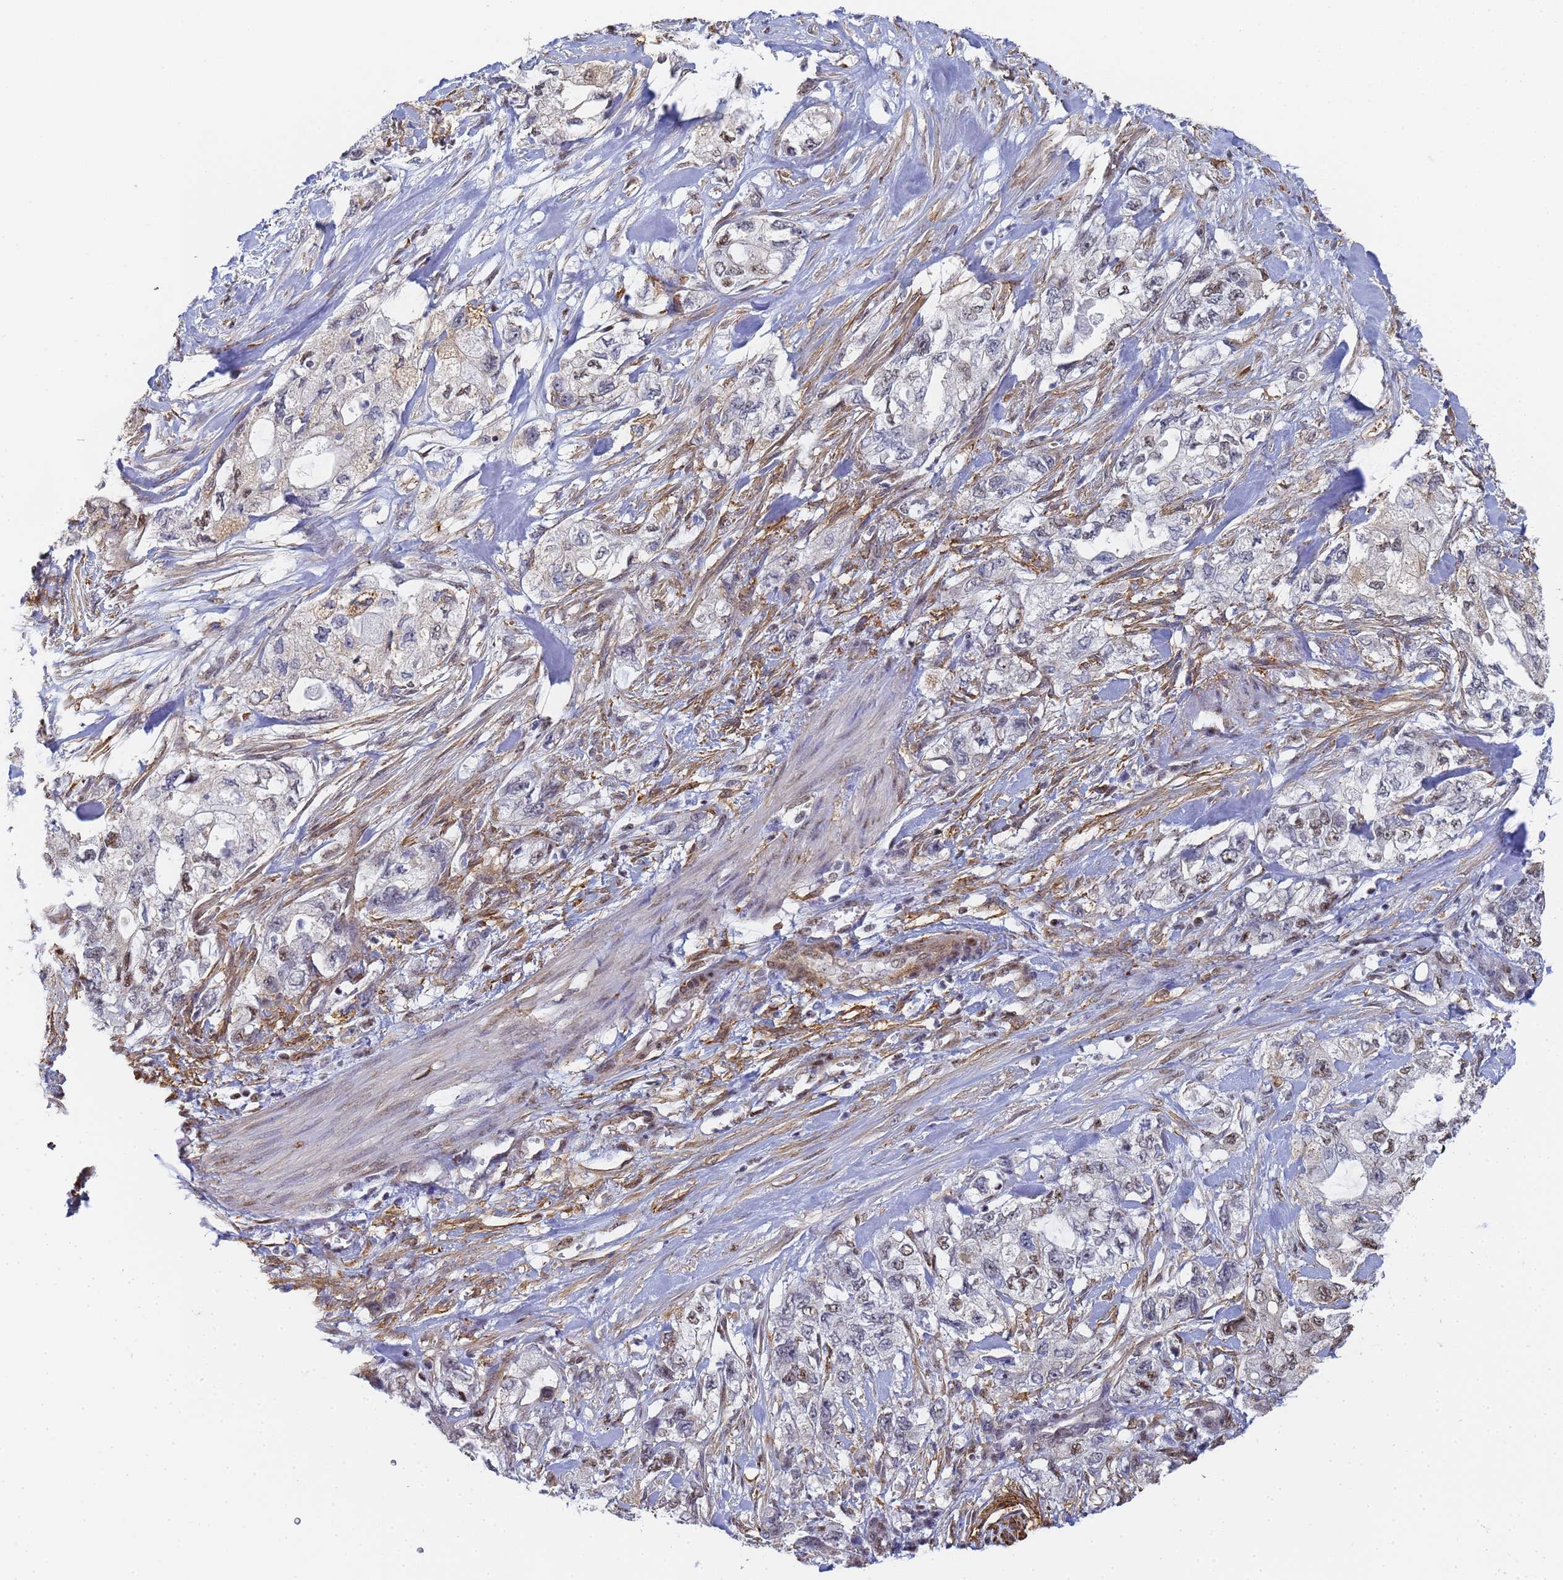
{"staining": {"intensity": "weak", "quantity": "25%-75%", "location": "nuclear"}, "tissue": "pancreatic cancer", "cell_type": "Tumor cells", "image_type": "cancer", "snomed": [{"axis": "morphology", "description": "Adenocarcinoma, NOS"}, {"axis": "topography", "description": "Pancreas"}], "caption": "Tumor cells display low levels of weak nuclear expression in approximately 25%-75% of cells in human pancreatic cancer. Immunohistochemistry stains the protein in brown and the nuclei are stained blue.", "gene": "PRRT4", "patient": {"sex": "female", "age": 73}}